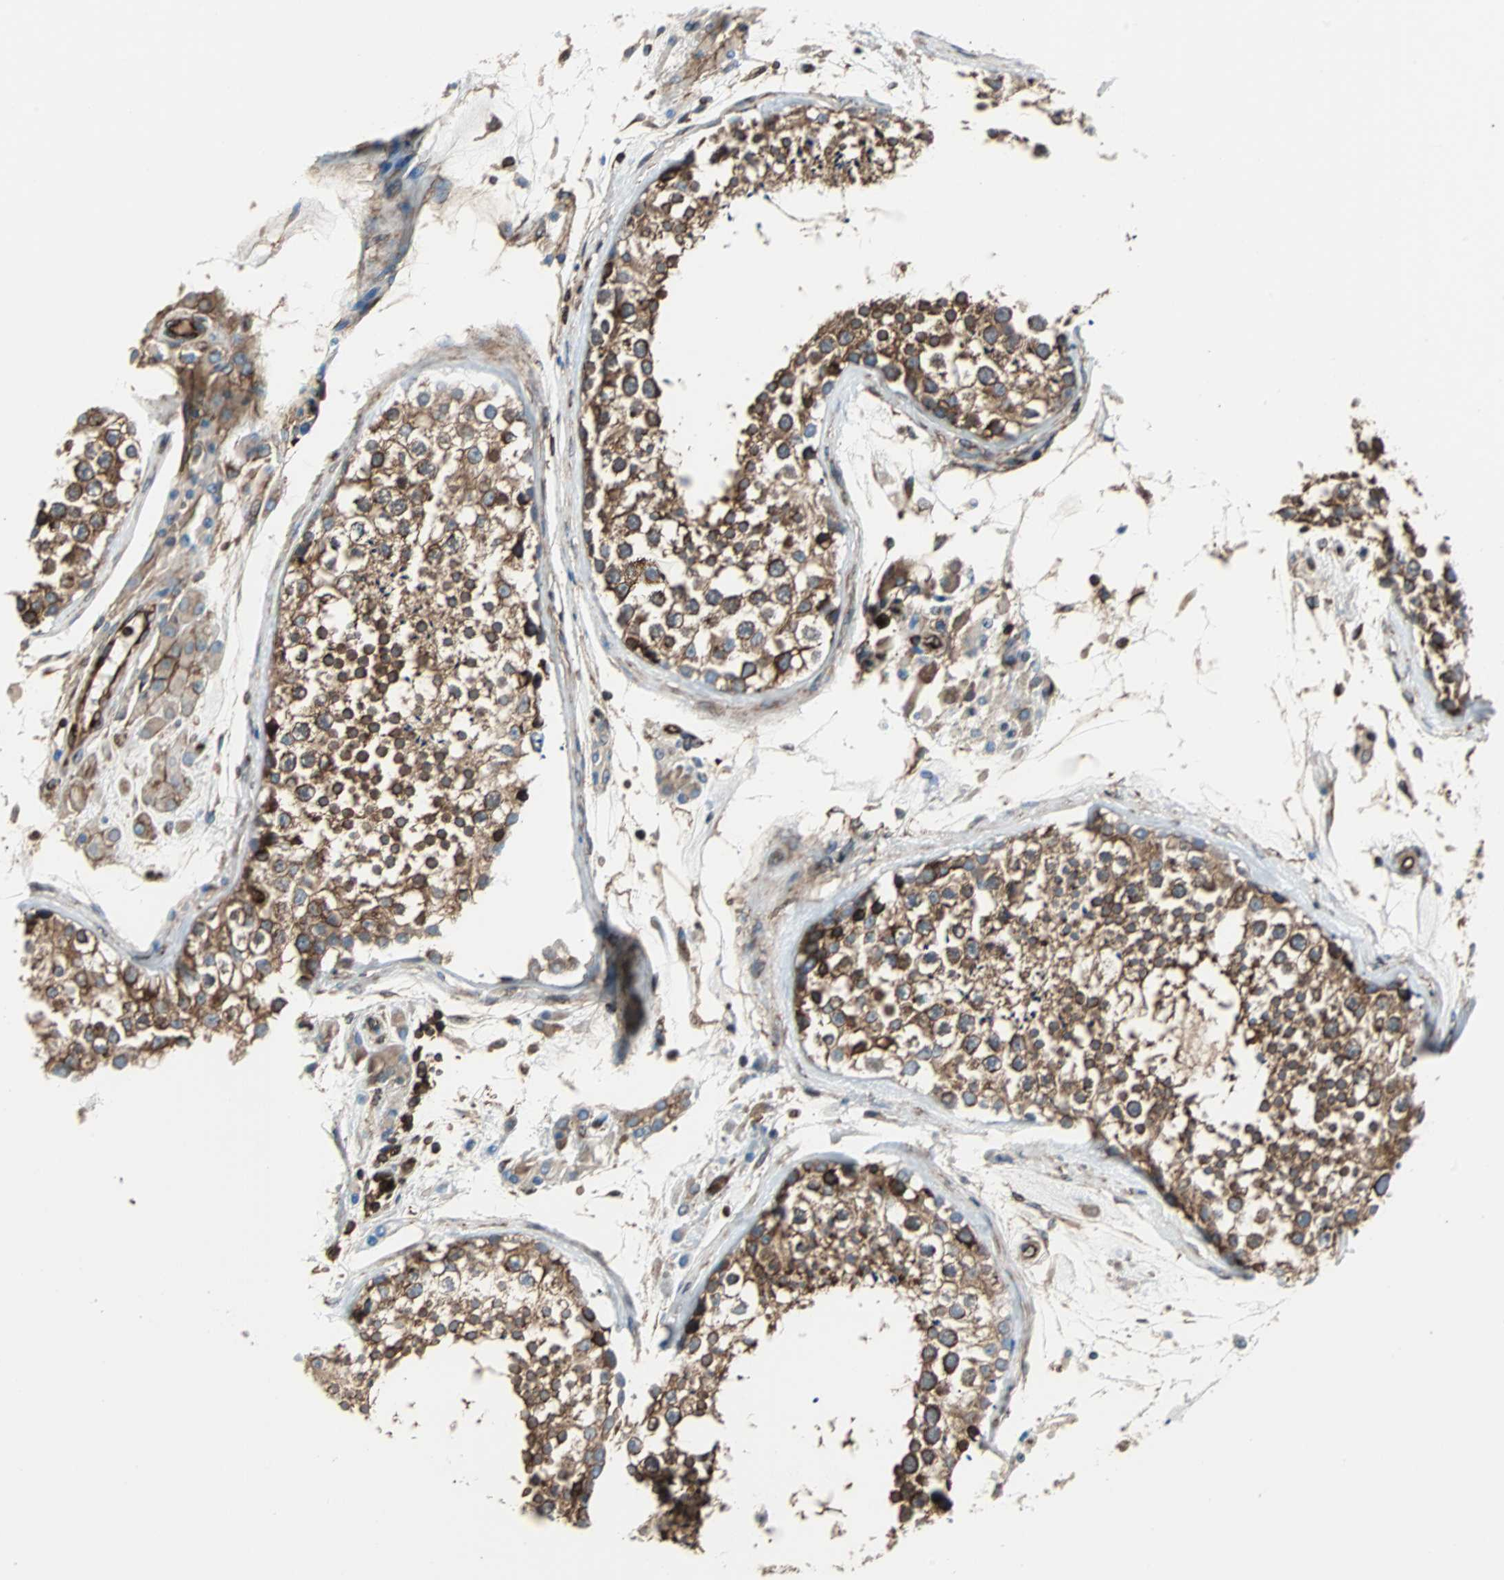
{"staining": {"intensity": "strong", "quantity": ">75%", "location": "cytoplasmic/membranous"}, "tissue": "testis", "cell_type": "Cells in seminiferous ducts", "image_type": "normal", "snomed": [{"axis": "morphology", "description": "Normal tissue, NOS"}, {"axis": "topography", "description": "Testis"}], "caption": "Brown immunohistochemical staining in normal human testis displays strong cytoplasmic/membranous staining in approximately >75% of cells in seminiferous ducts. The staining was performed using DAB (3,3'-diaminobenzidine) to visualize the protein expression in brown, while the nuclei were stained in blue with hematoxylin (Magnification: 20x).", "gene": "RELA", "patient": {"sex": "male", "age": 46}}